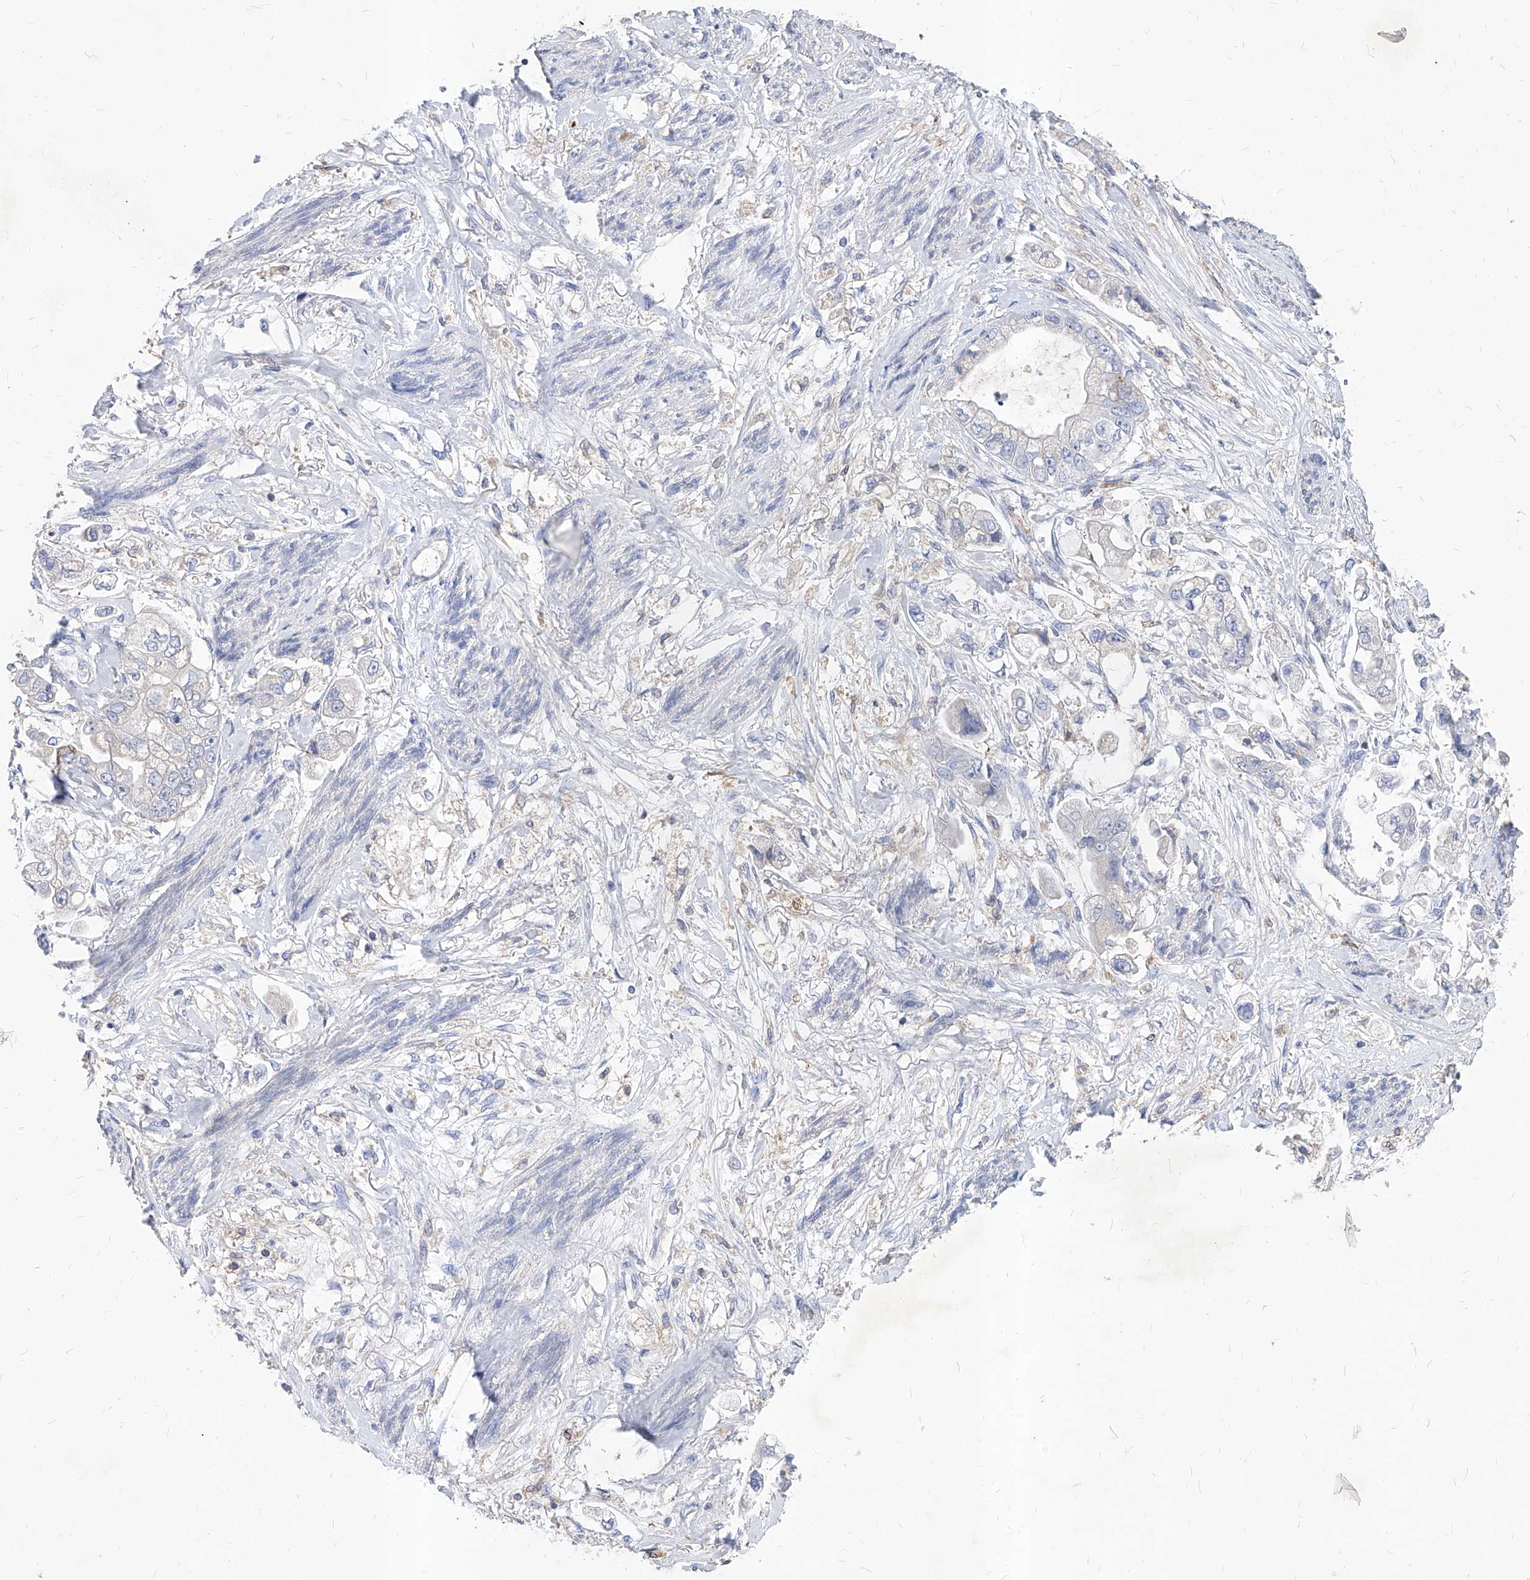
{"staining": {"intensity": "negative", "quantity": "none", "location": "none"}, "tissue": "stomach cancer", "cell_type": "Tumor cells", "image_type": "cancer", "snomed": [{"axis": "morphology", "description": "Adenocarcinoma, NOS"}, {"axis": "topography", "description": "Stomach"}], "caption": "Immunohistochemistry of human stomach adenocarcinoma exhibits no staining in tumor cells. The staining was performed using DAB to visualize the protein expression in brown, while the nuclei were stained in blue with hematoxylin (Magnification: 20x).", "gene": "UBOX5", "patient": {"sex": "male", "age": 62}}